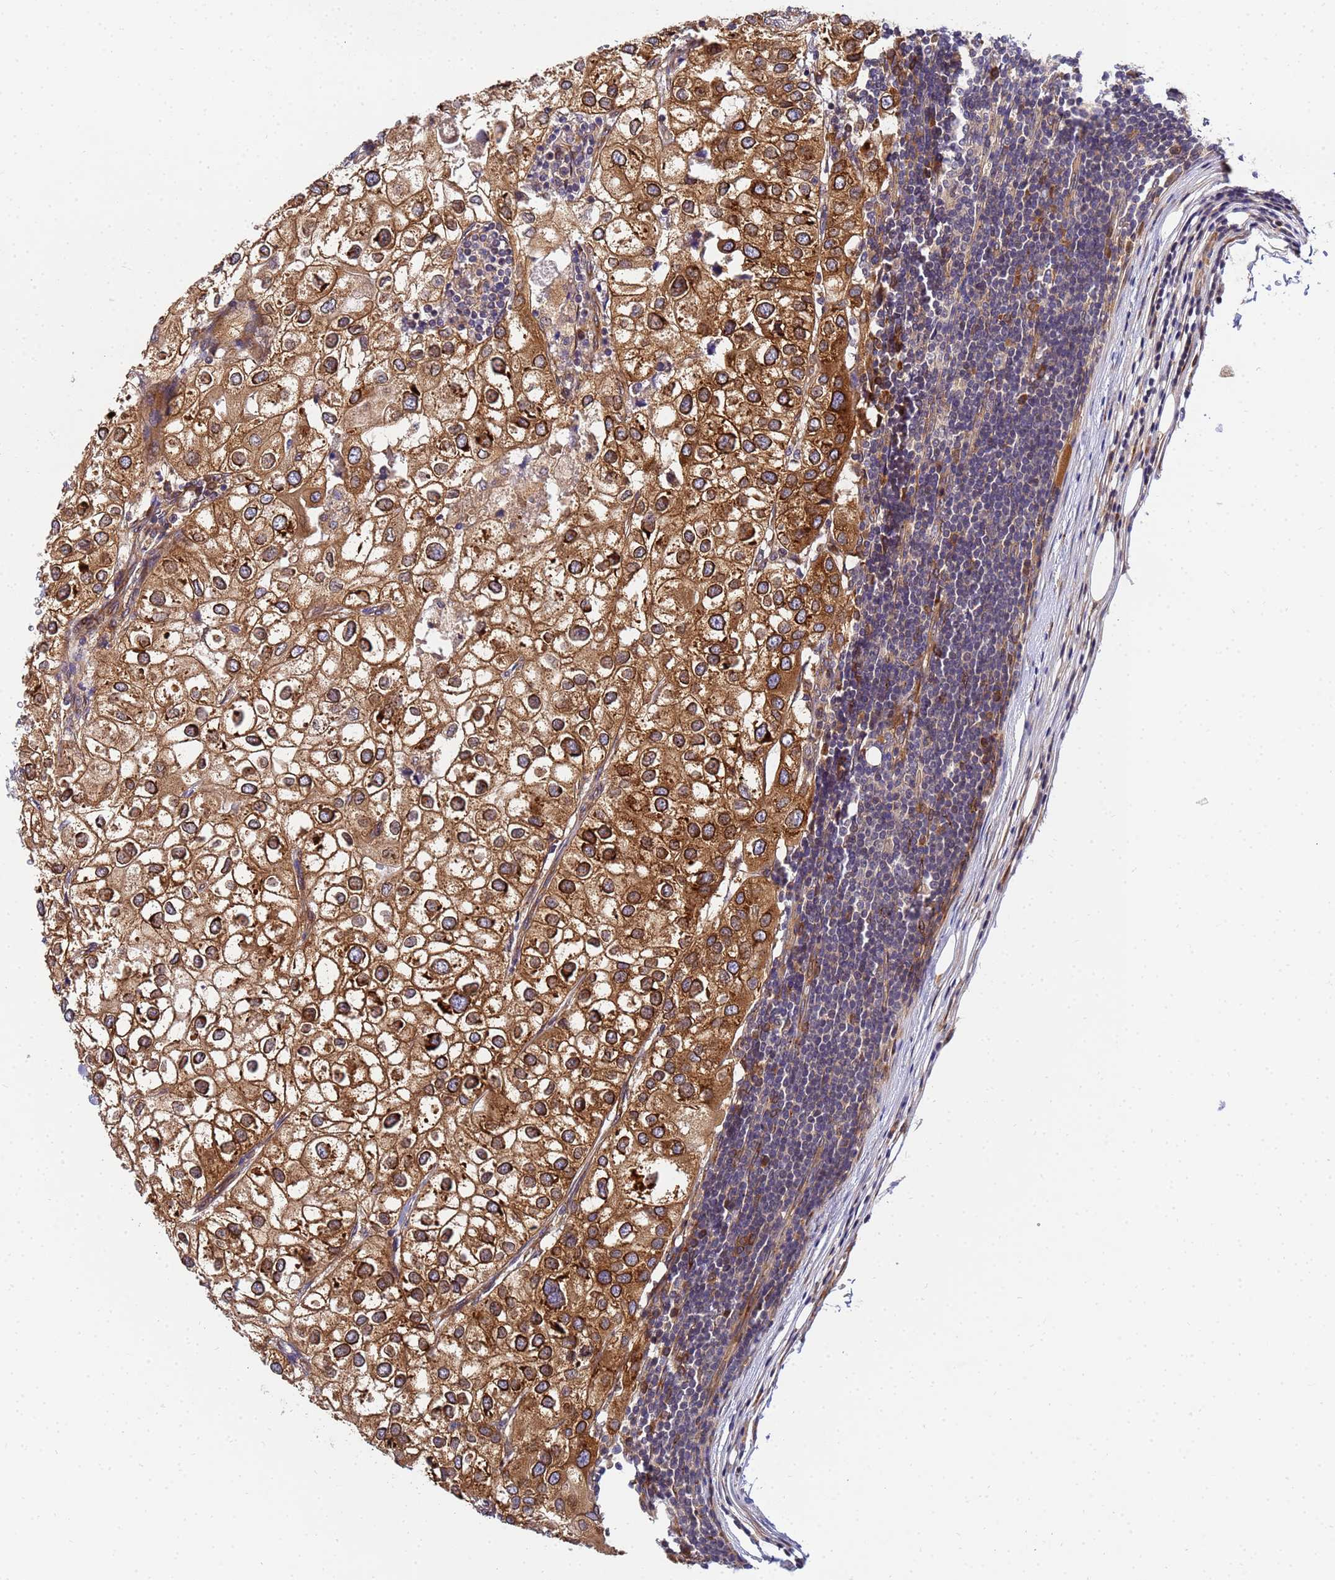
{"staining": {"intensity": "moderate", "quantity": ">75%", "location": "cytoplasmic/membranous"}, "tissue": "urothelial cancer", "cell_type": "Tumor cells", "image_type": "cancer", "snomed": [{"axis": "morphology", "description": "Urothelial carcinoma, High grade"}, {"axis": "topography", "description": "Urinary bladder"}], "caption": "An image of urothelial carcinoma (high-grade) stained for a protein displays moderate cytoplasmic/membranous brown staining in tumor cells.", "gene": "UNC93B1", "patient": {"sex": "male", "age": 64}}